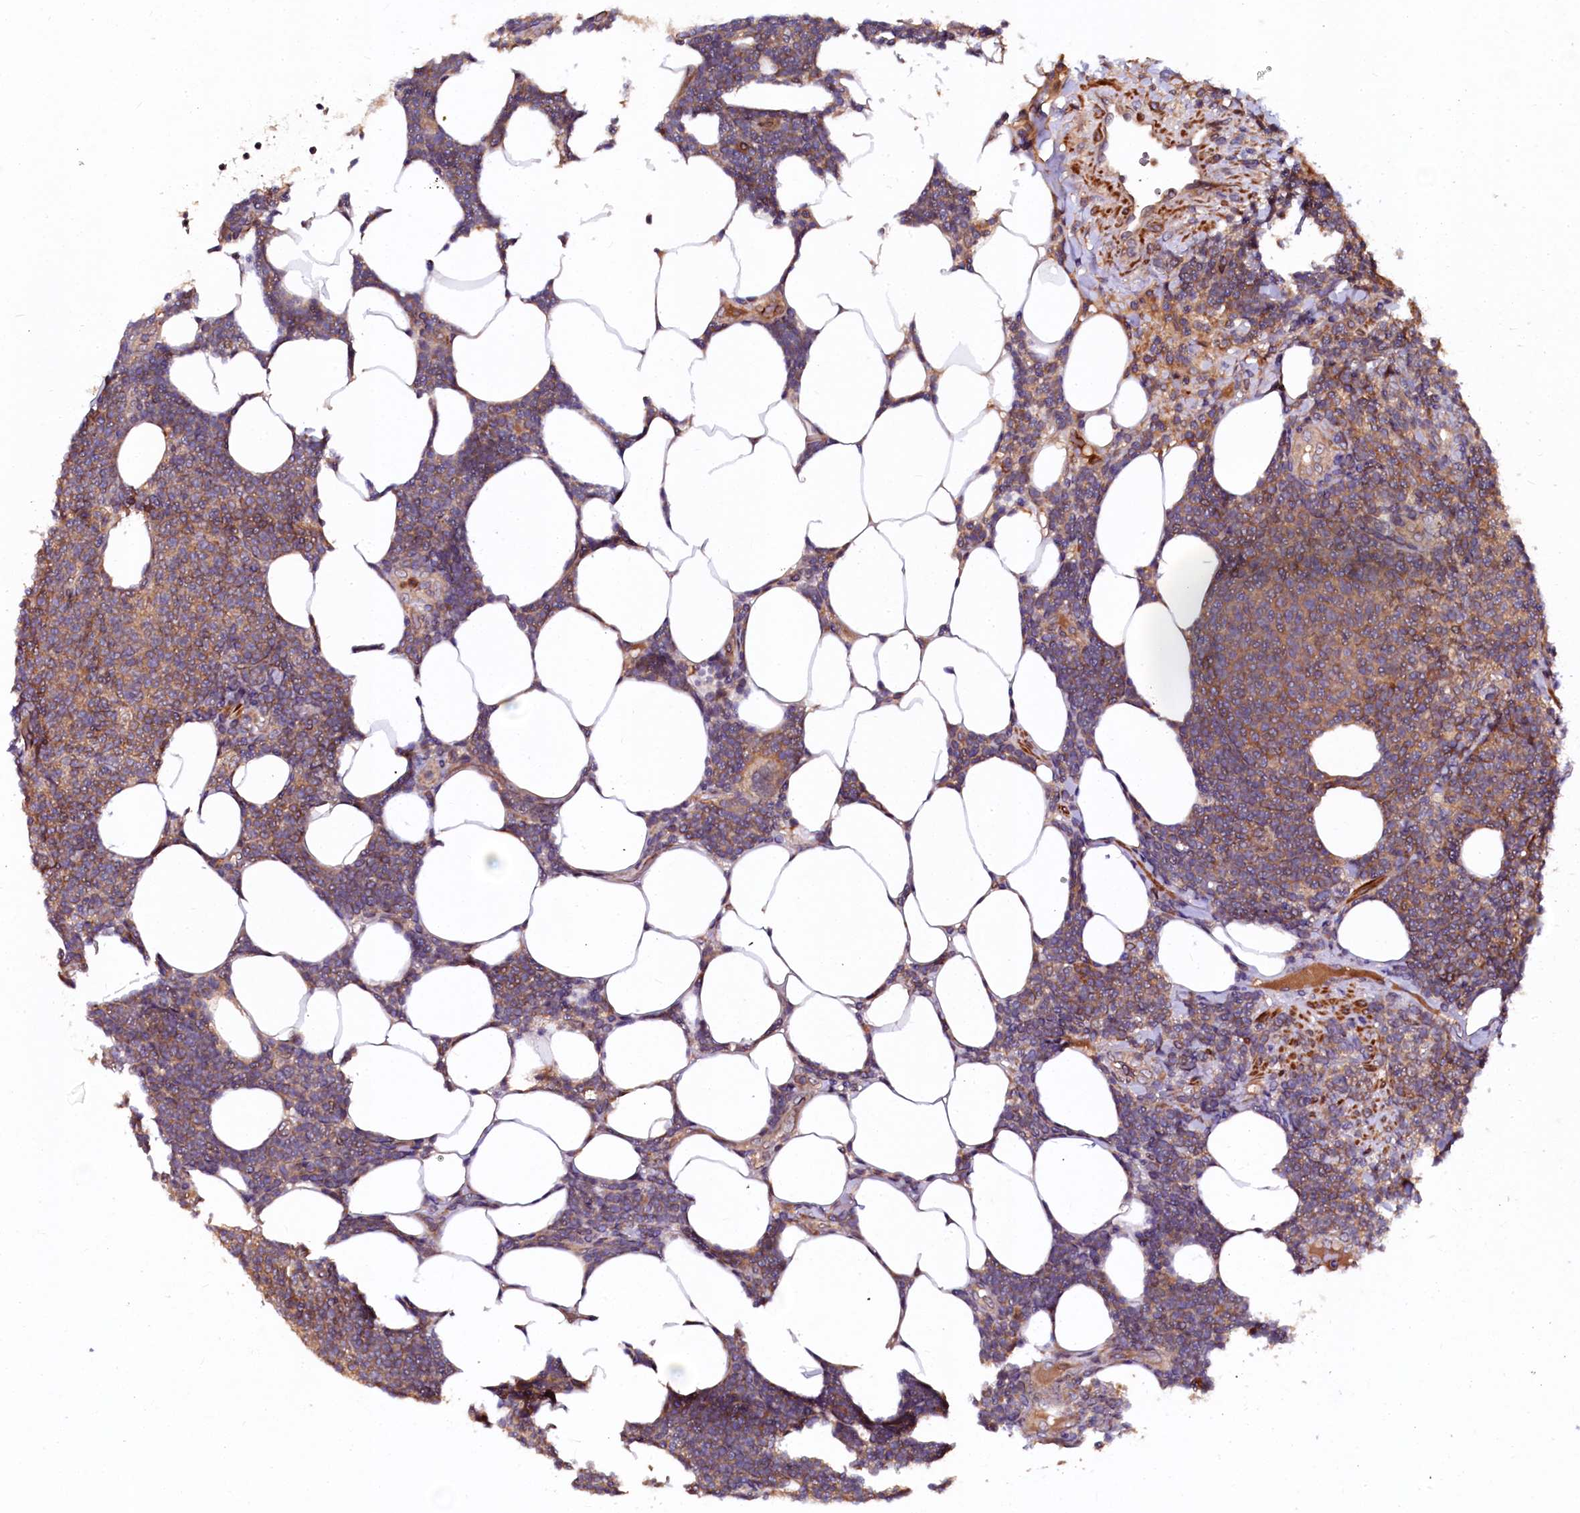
{"staining": {"intensity": "moderate", "quantity": "25%-75%", "location": "cytoplasmic/membranous"}, "tissue": "lymphoma", "cell_type": "Tumor cells", "image_type": "cancer", "snomed": [{"axis": "morphology", "description": "Malignant lymphoma, non-Hodgkin's type, Low grade"}, {"axis": "topography", "description": "Lymph node"}], "caption": "There is medium levels of moderate cytoplasmic/membranous staining in tumor cells of lymphoma, as demonstrated by immunohistochemical staining (brown color).", "gene": "N4BP1", "patient": {"sex": "male", "age": 66}}